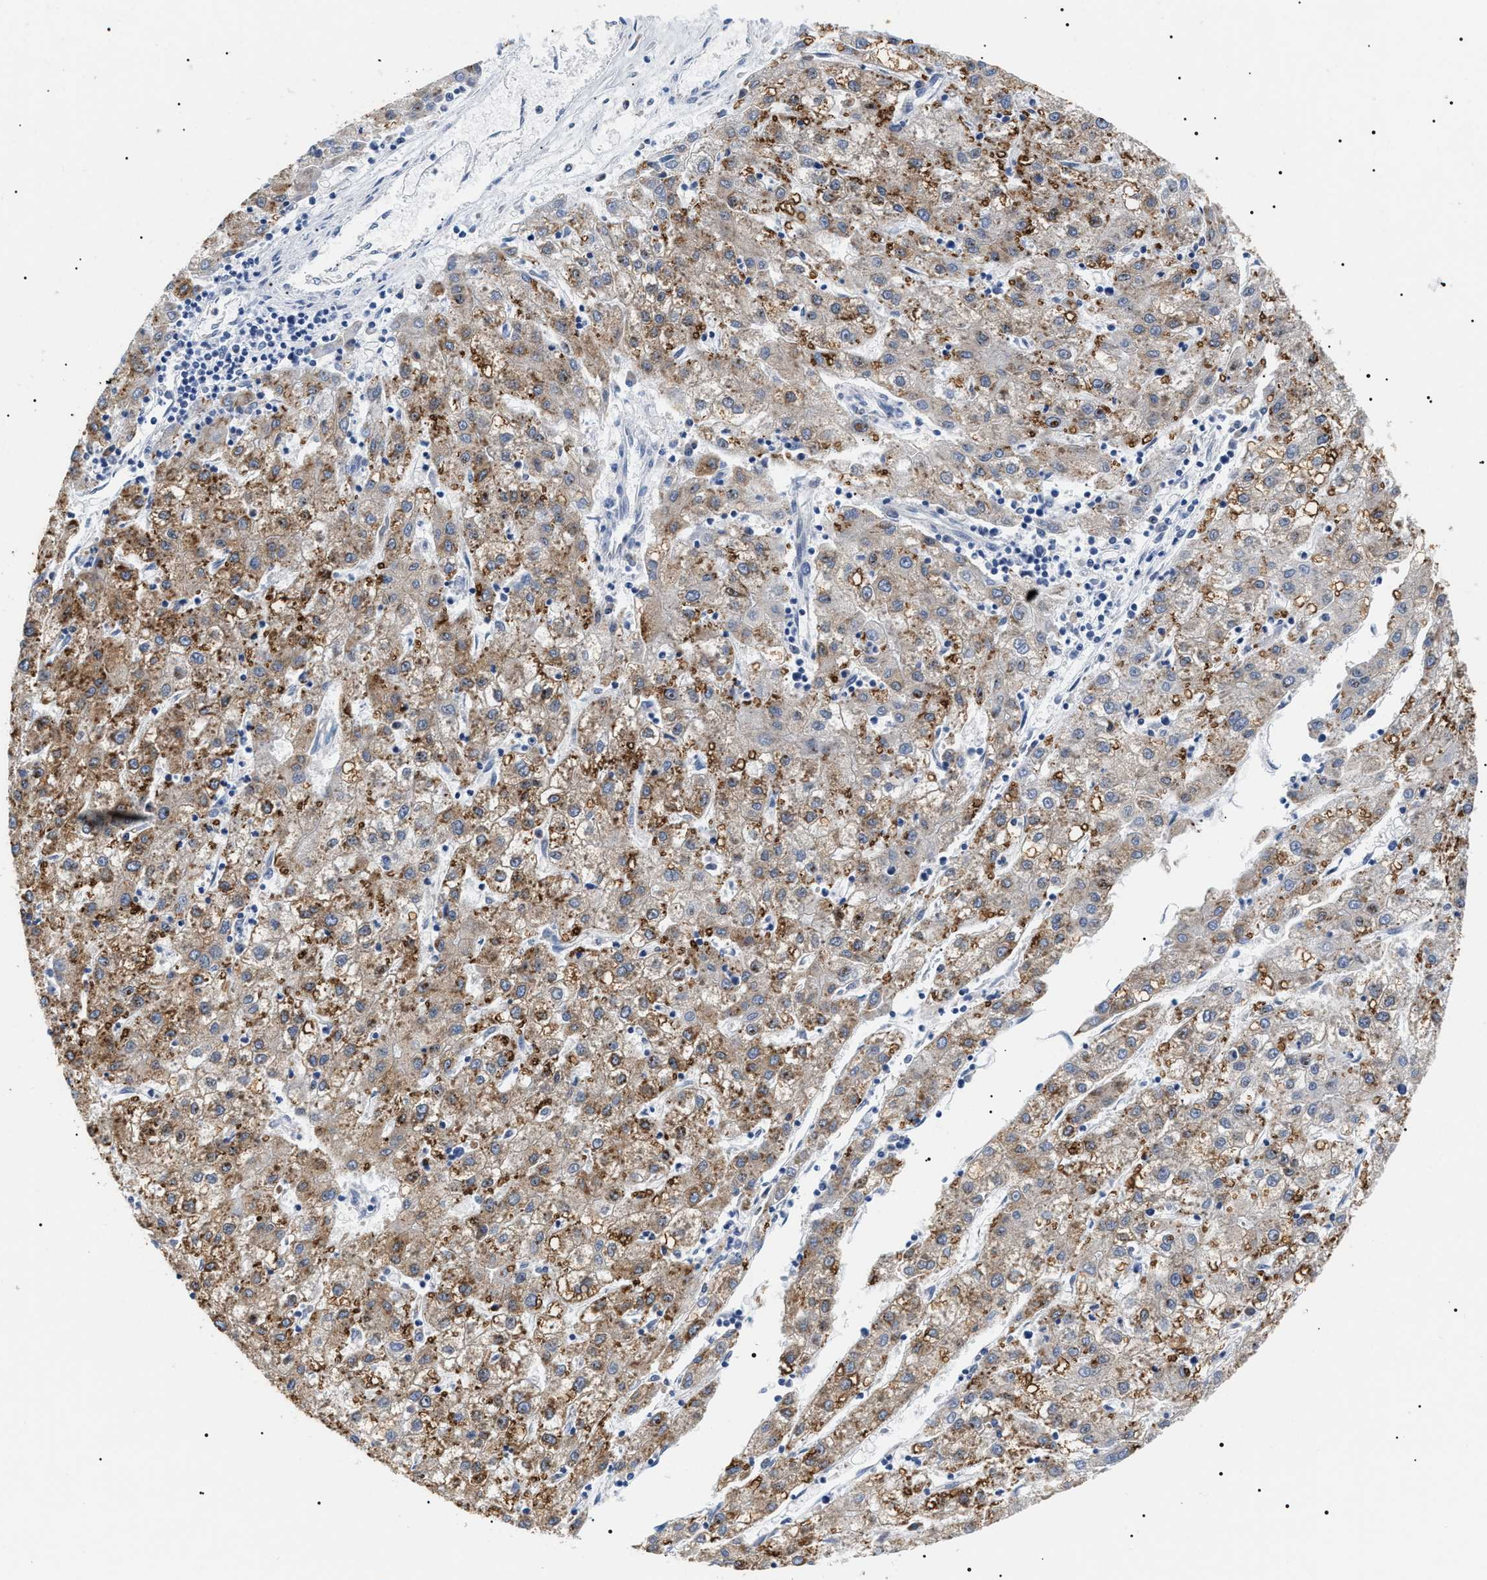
{"staining": {"intensity": "moderate", "quantity": "25%-75%", "location": "cytoplasmic/membranous"}, "tissue": "liver cancer", "cell_type": "Tumor cells", "image_type": "cancer", "snomed": [{"axis": "morphology", "description": "Carcinoma, Hepatocellular, NOS"}, {"axis": "topography", "description": "Liver"}], "caption": "IHC (DAB) staining of human hepatocellular carcinoma (liver) demonstrates moderate cytoplasmic/membranous protein expression in approximately 25%-75% of tumor cells. (Brightfield microscopy of DAB IHC at high magnification).", "gene": "HSD17B11", "patient": {"sex": "male", "age": 72}}